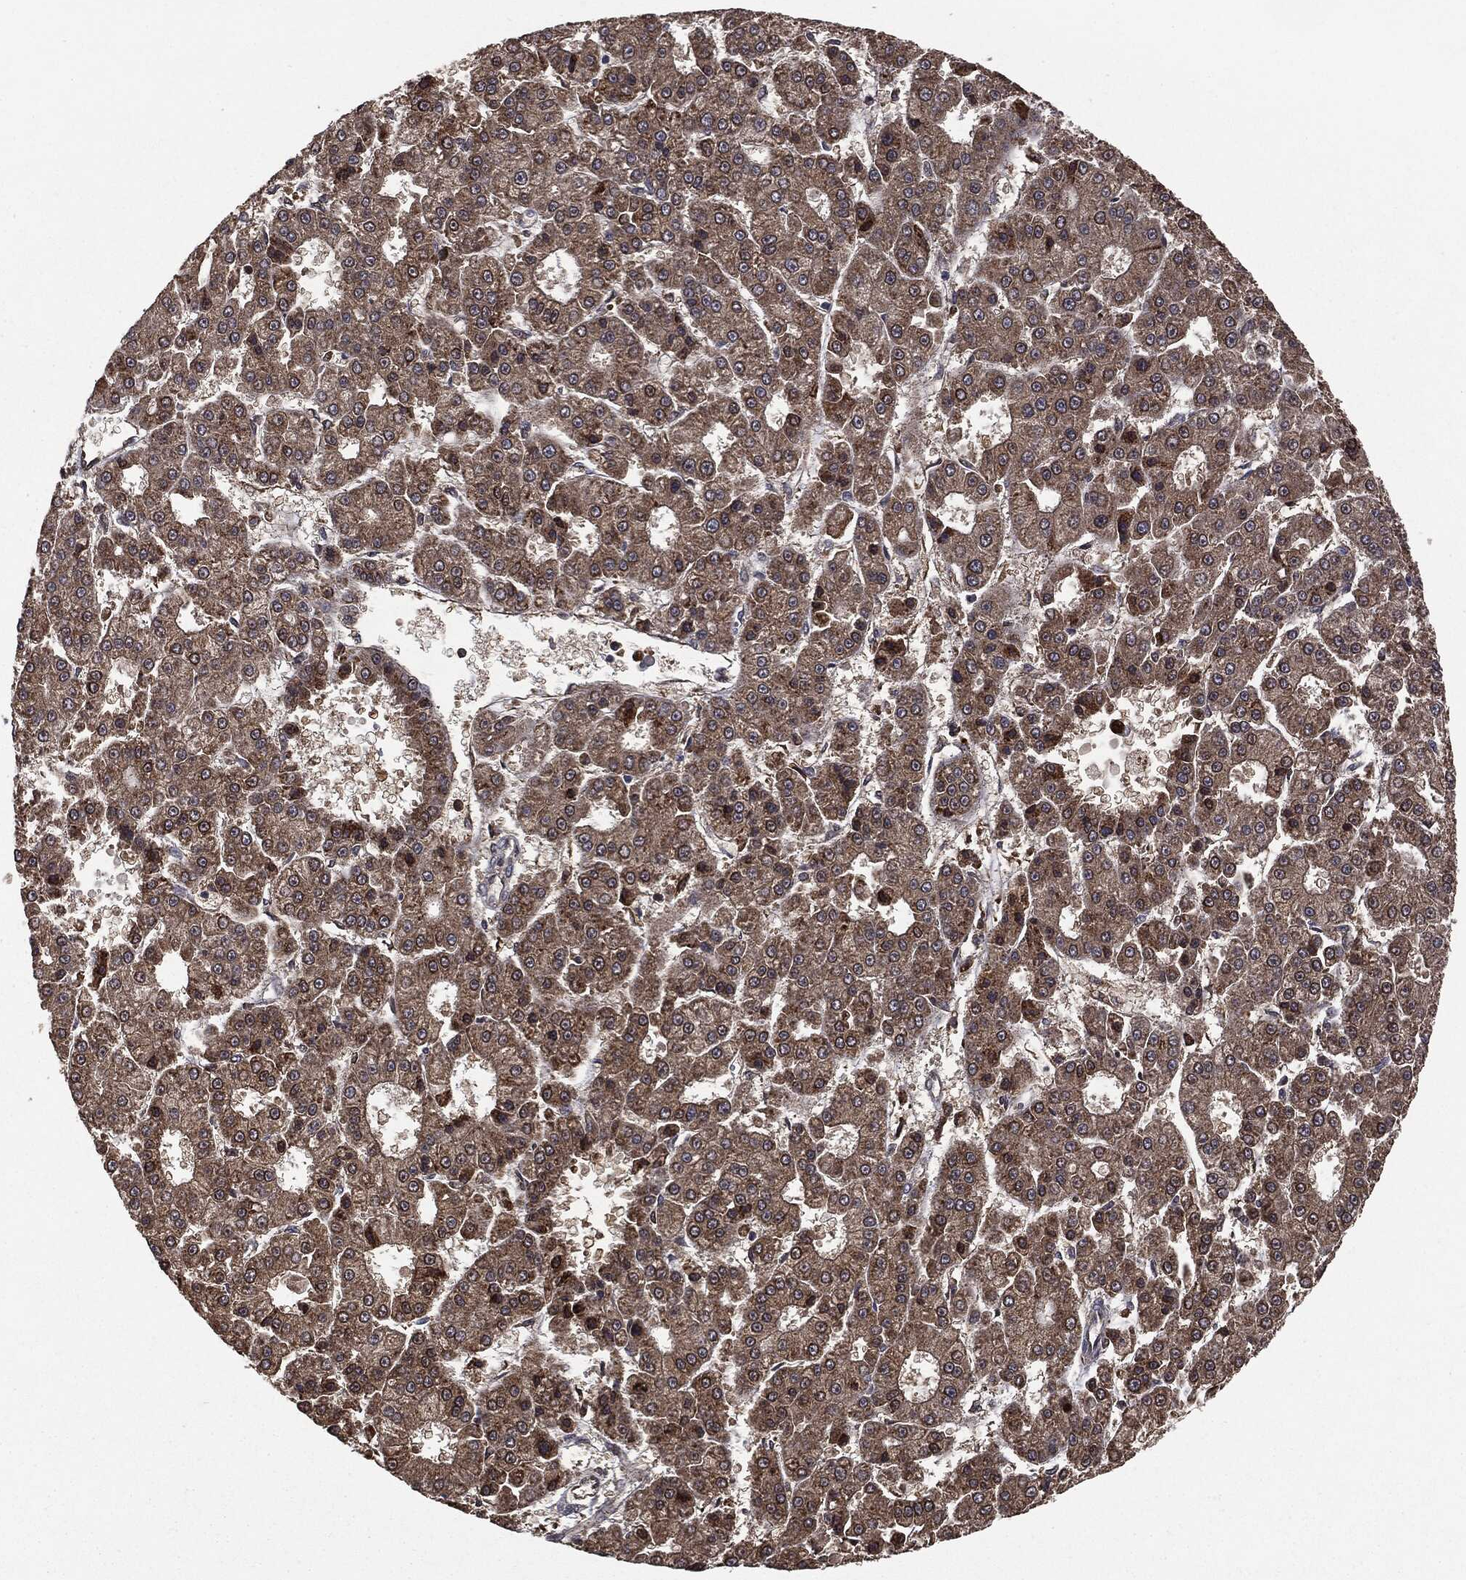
{"staining": {"intensity": "moderate", "quantity": "25%-75%", "location": "cytoplasmic/membranous"}, "tissue": "liver cancer", "cell_type": "Tumor cells", "image_type": "cancer", "snomed": [{"axis": "morphology", "description": "Carcinoma, Hepatocellular, NOS"}, {"axis": "topography", "description": "Liver"}], "caption": "Protein positivity by immunohistochemistry (IHC) shows moderate cytoplasmic/membranous staining in approximately 25%-75% of tumor cells in liver cancer (hepatocellular carcinoma).", "gene": "NME1", "patient": {"sex": "male", "age": 70}}